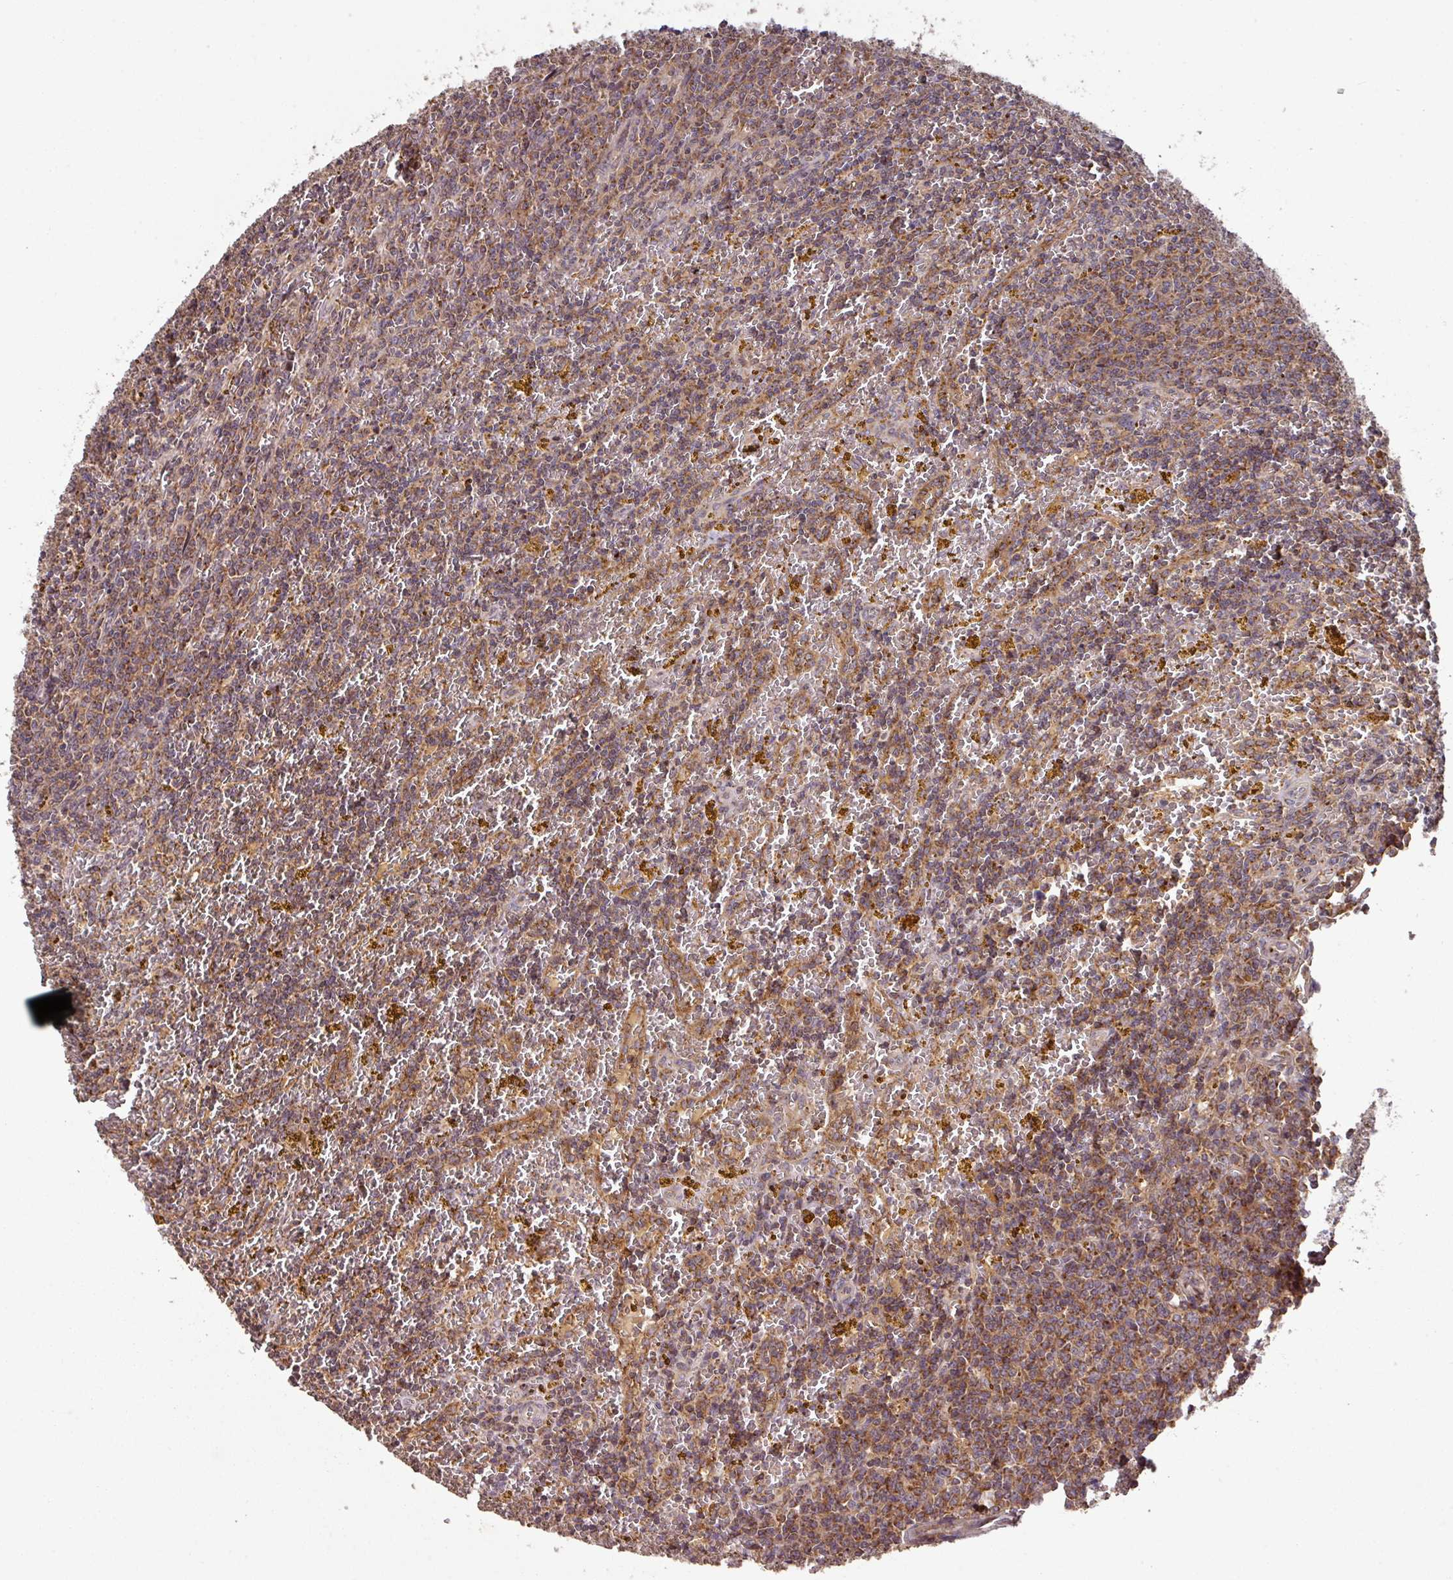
{"staining": {"intensity": "moderate", "quantity": ">75%", "location": "cytoplasmic/membranous"}, "tissue": "lymphoma", "cell_type": "Tumor cells", "image_type": "cancer", "snomed": [{"axis": "morphology", "description": "Malignant lymphoma, non-Hodgkin's type, Low grade"}, {"axis": "topography", "description": "Spleen"}, {"axis": "topography", "description": "Lymph node"}], "caption": "IHC micrograph of lymphoma stained for a protein (brown), which exhibits medium levels of moderate cytoplasmic/membranous positivity in approximately >75% of tumor cells.", "gene": "MRRF", "patient": {"sex": "female", "age": 66}}